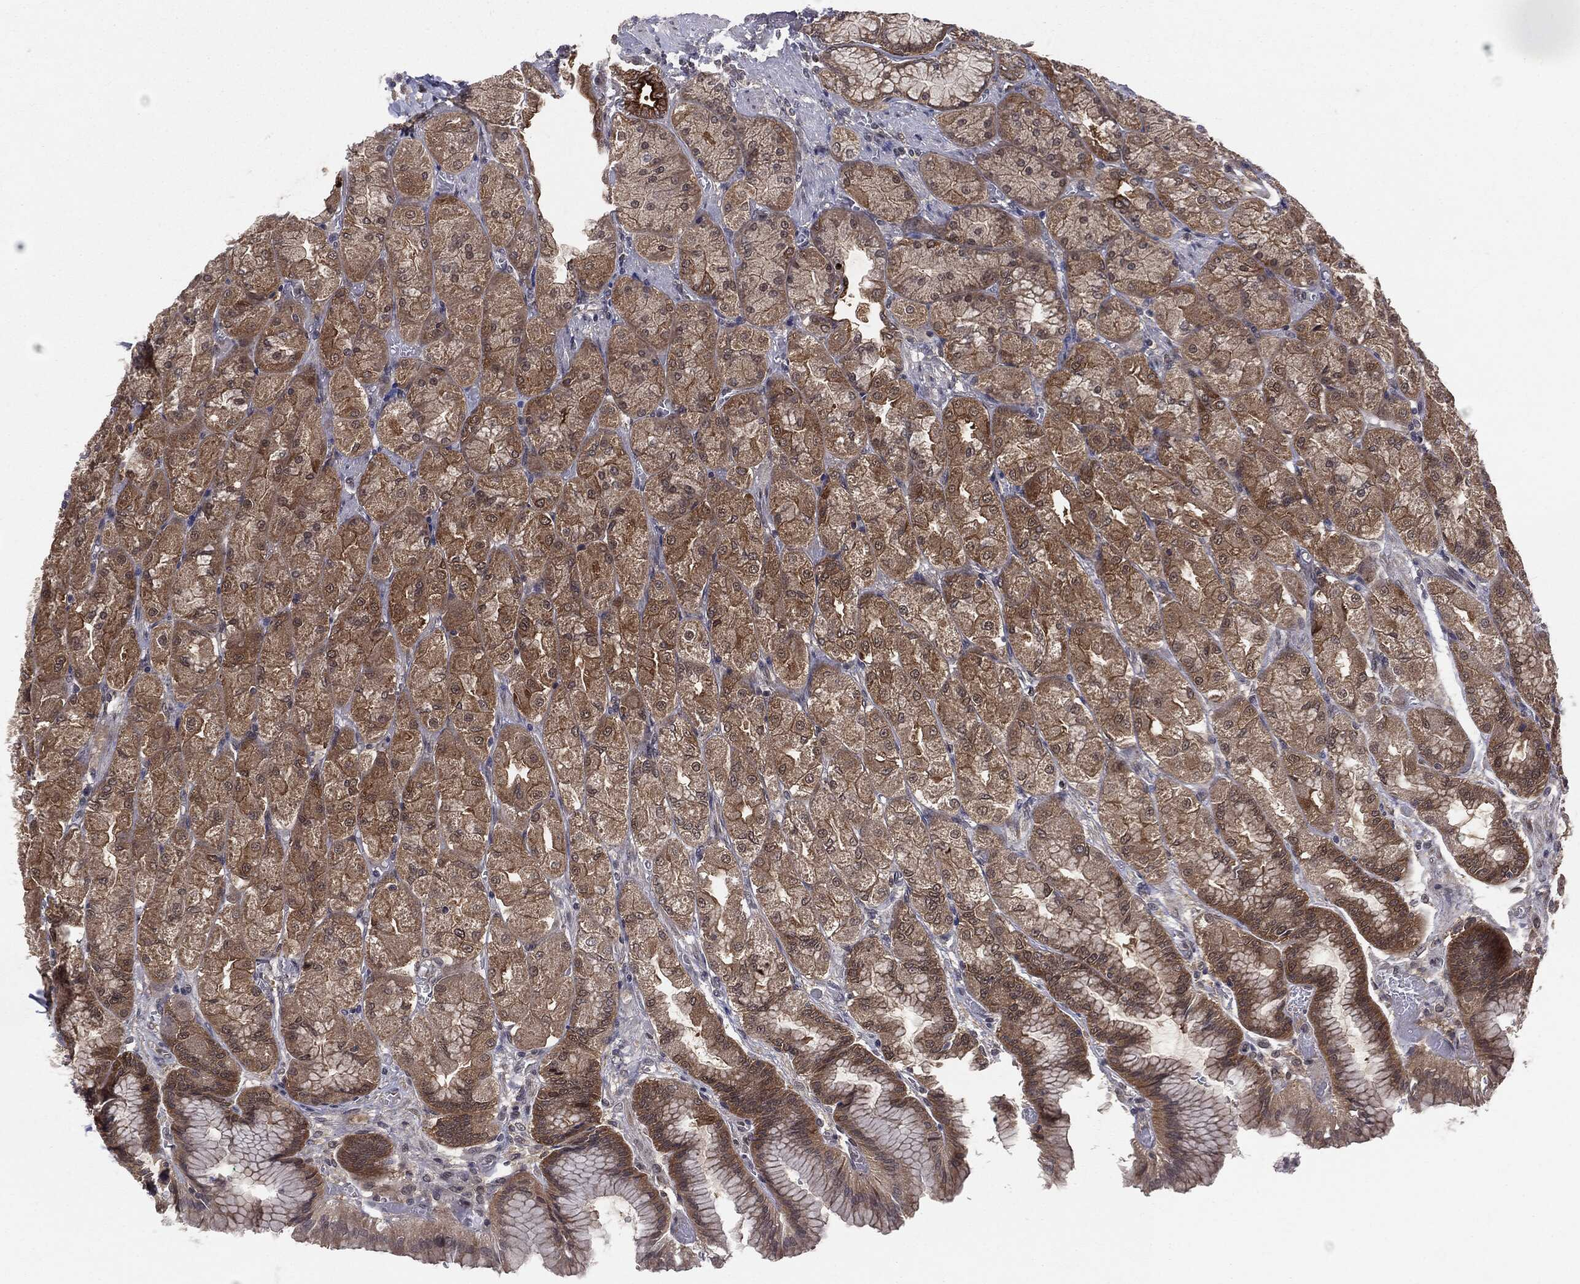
{"staining": {"intensity": "moderate", "quantity": ">75%", "location": "cytoplasmic/membranous"}, "tissue": "stomach", "cell_type": "Glandular cells", "image_type": "normal", "snomed": [{"axis": "morphology", "description": "Normal tissue, NOS"}, {"axis": "morphology", "description": "Adenocarcinoma, NOS"}, {"axis": "morphology", "description": "Adenocarcinoma, High grade"}, {"axis": "topography", "description": "Stomach, upper"}, {"axis": "topography", "description": "Stomach"}], "caption": "Benign stomach shows moderate cytoplasmic/membranous positivity in about >75% of glandular cells.", "gene": "KRT7", "patient": {"sex": "female", "age": 65}}